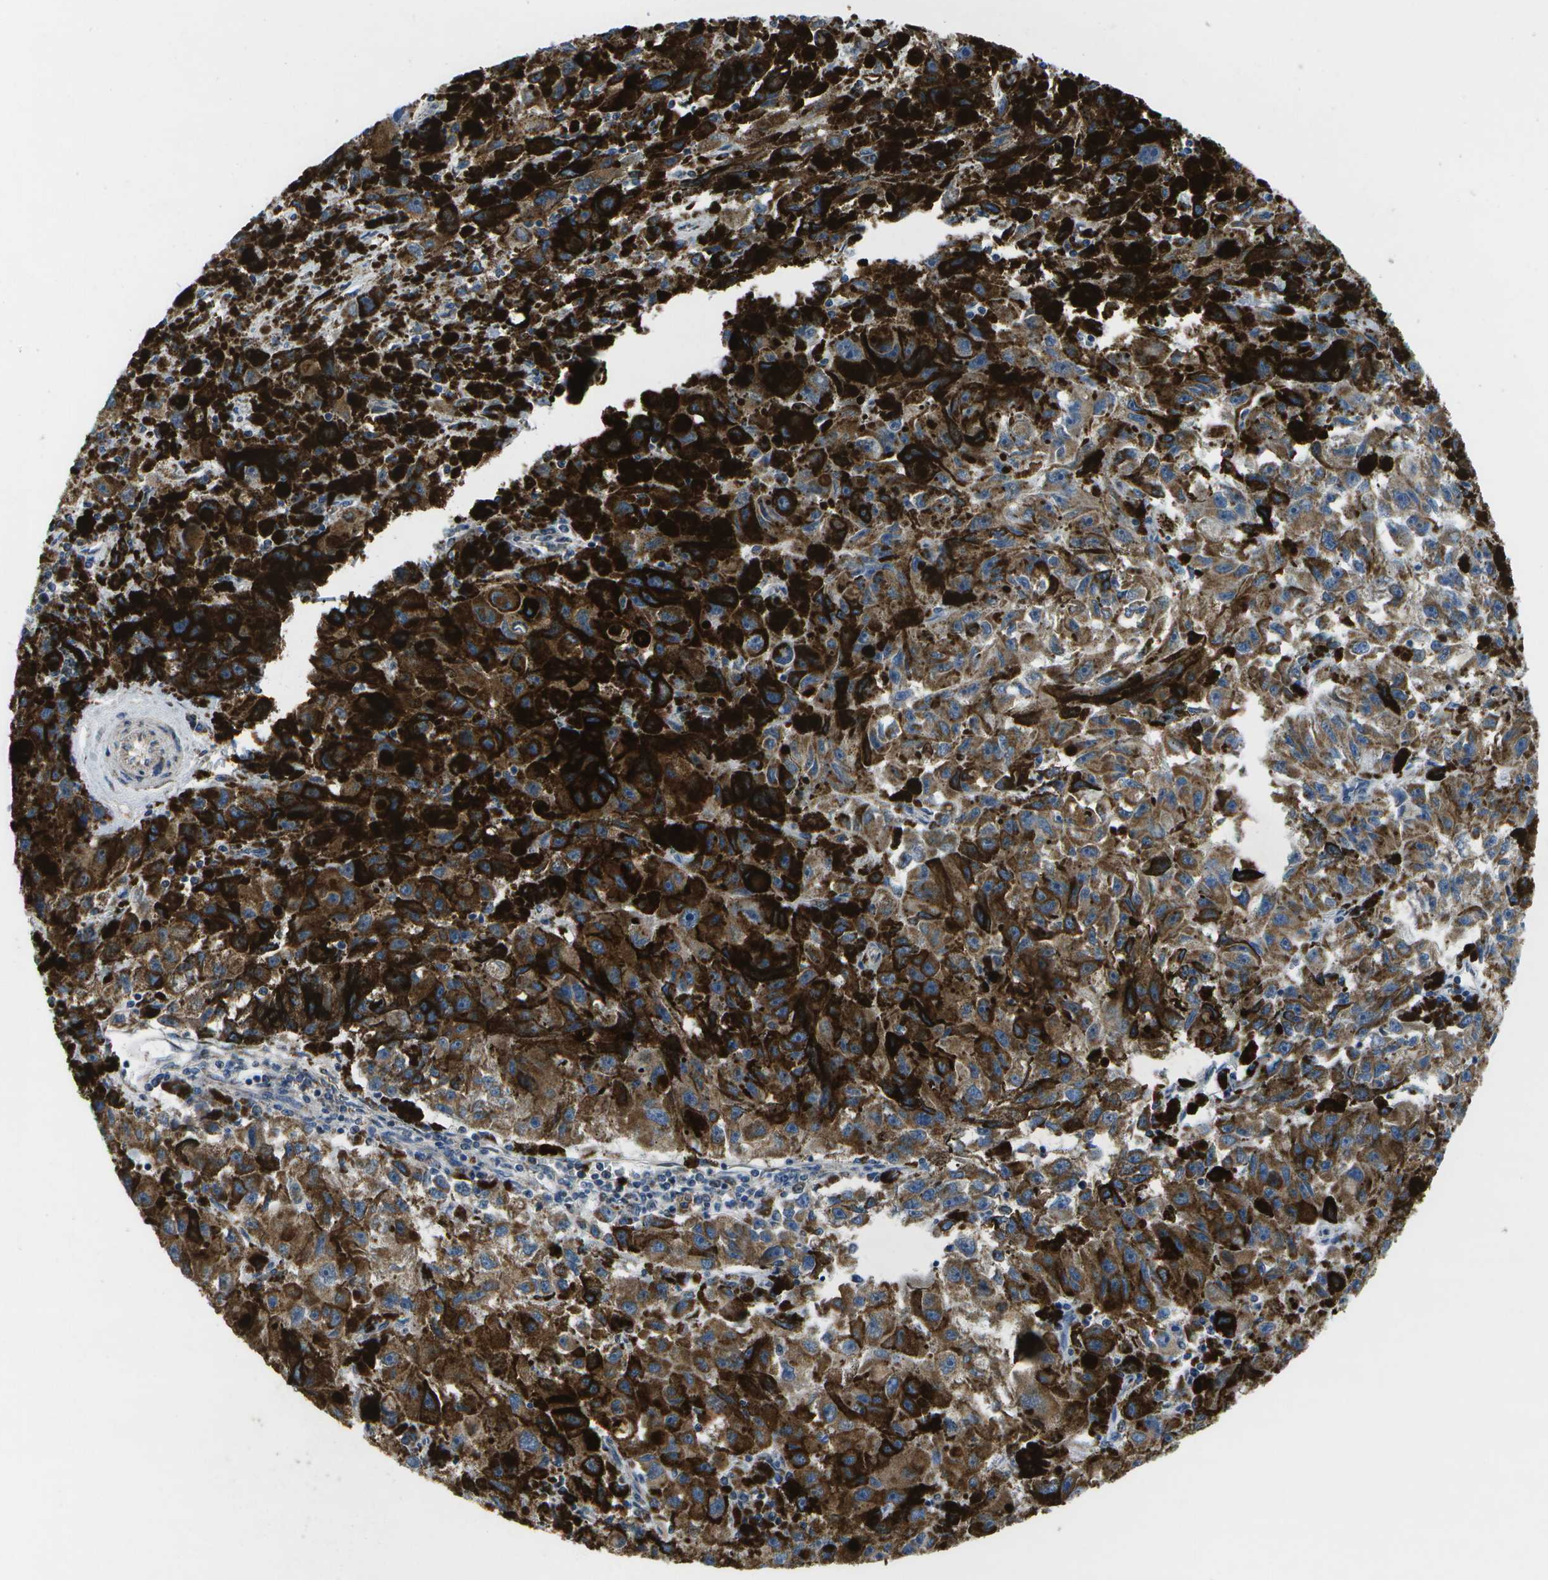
{"staining": {"intensity": "moderate", "quantity": "25%-75%", "location": "cytoplasmic/membranous"}, "tissue": "melanoma", "cell_type": "Tumor cells", "image_type": "cancer", "snomed": [{"axis": "morphology", "description": "Malignant melanoma, NOS"}, {"axis": "topography", "description": "Skin"}], "caption": "A high-resolution image shows immunohistochemistry staining of malignant melanoma, which demonstrates moderate cytoplasmic/membranous positivity in about 25%-75% of tumor cells.", "gene": "GALNT15", "patient": {"sex": "female", "age": 104}}